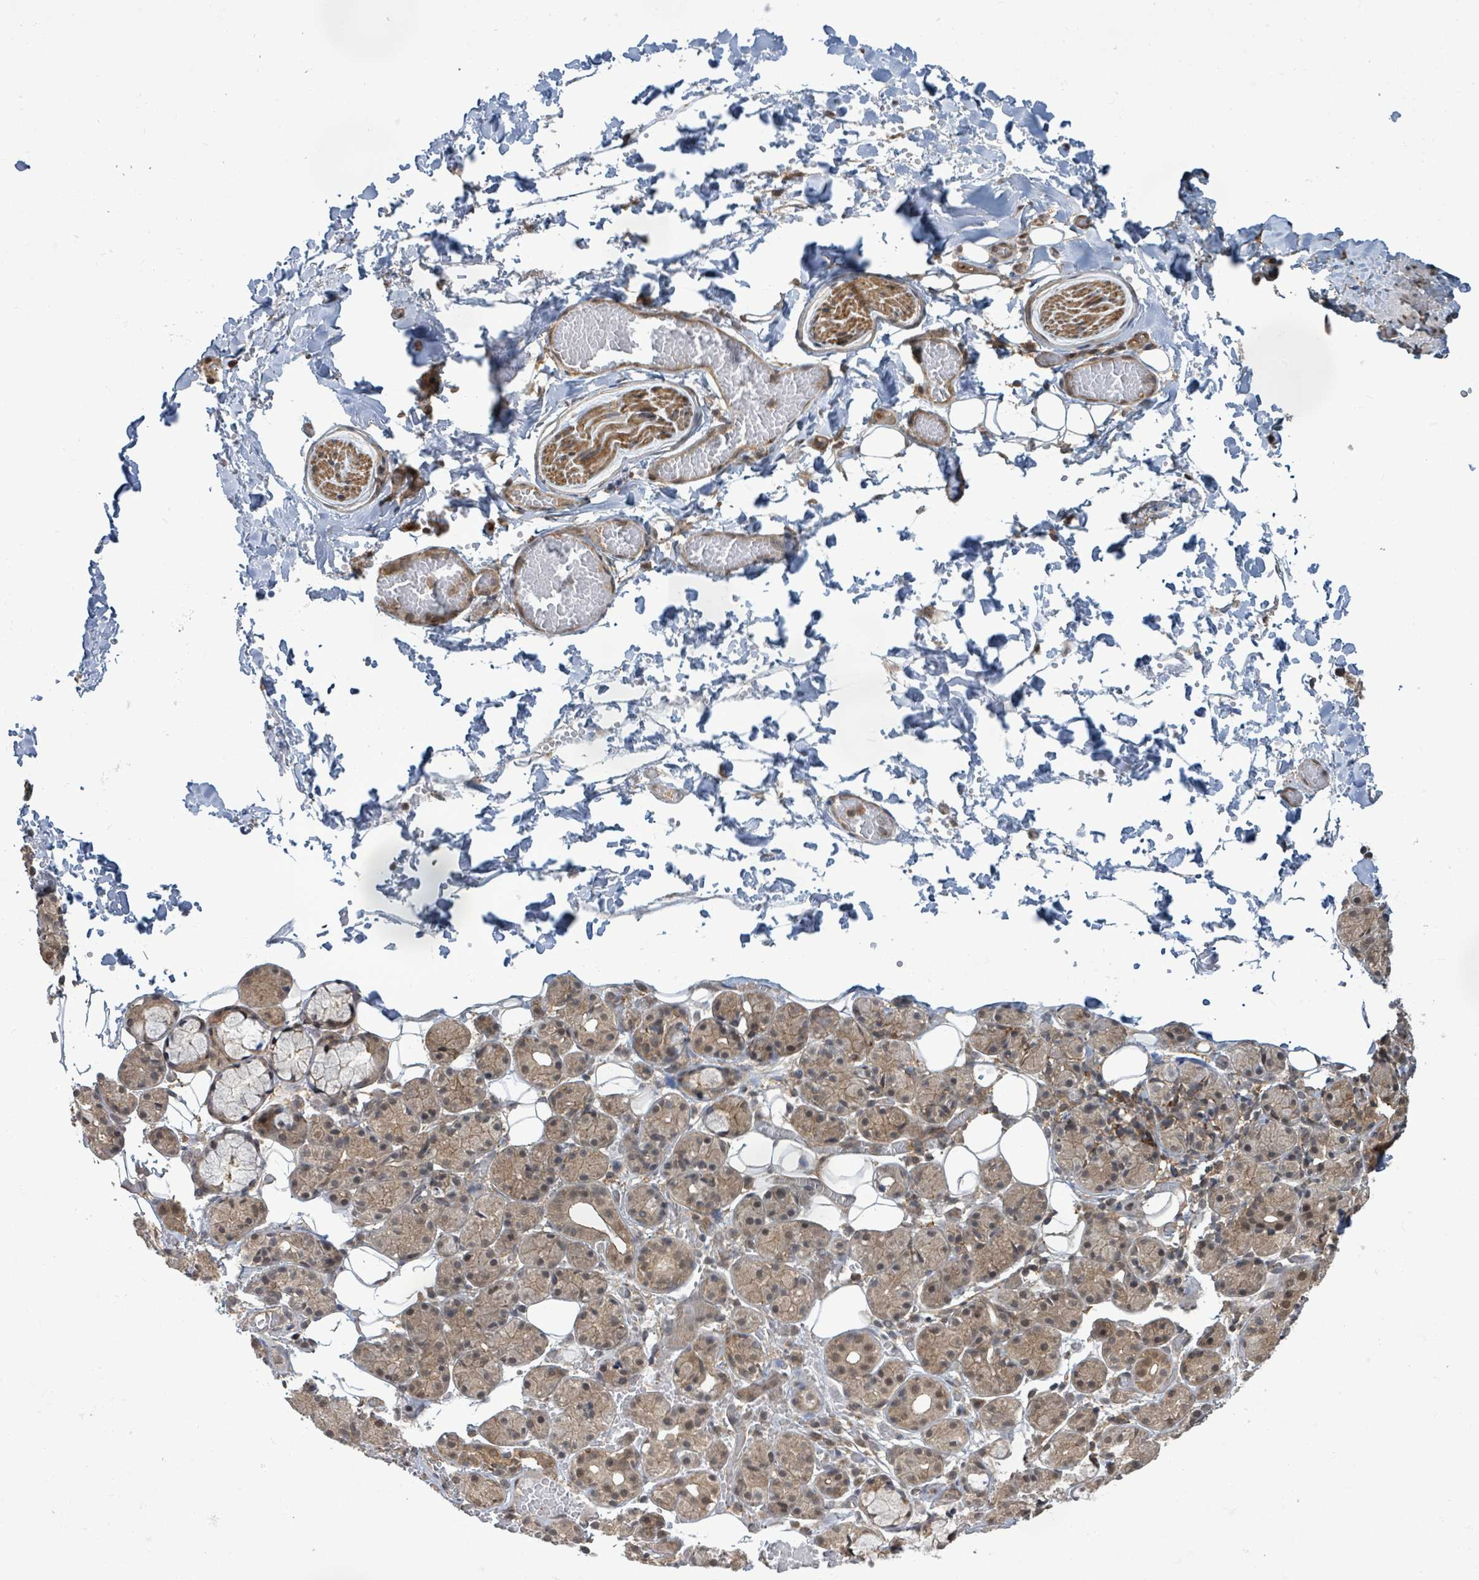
{"staining": {"intensity": "moderate", "quantity": "25%-75%", "location": "cytoplasmic/membranous,nuclear"}, "tissue": "salivary gland", "cell_type": "Glandular cells", "image_type": "normal", "snomed": [{"axis": "morphology", "description": "Normal tissue, NOS"}, {"axis": "topography", "description": "Salivary gland"}], "caption": "DAB immunohistochemical staining of unremarkable human salivary gland demonstrates moderate cytoplasmic/membranous,nuclear protein staining in approximately 25%-75% of glandular cells. (Brightfield microscopy of DAB IHC at high magnification).", "gene": "ENSG00000256500", "patient": {"sex": "male", "age": 63}}